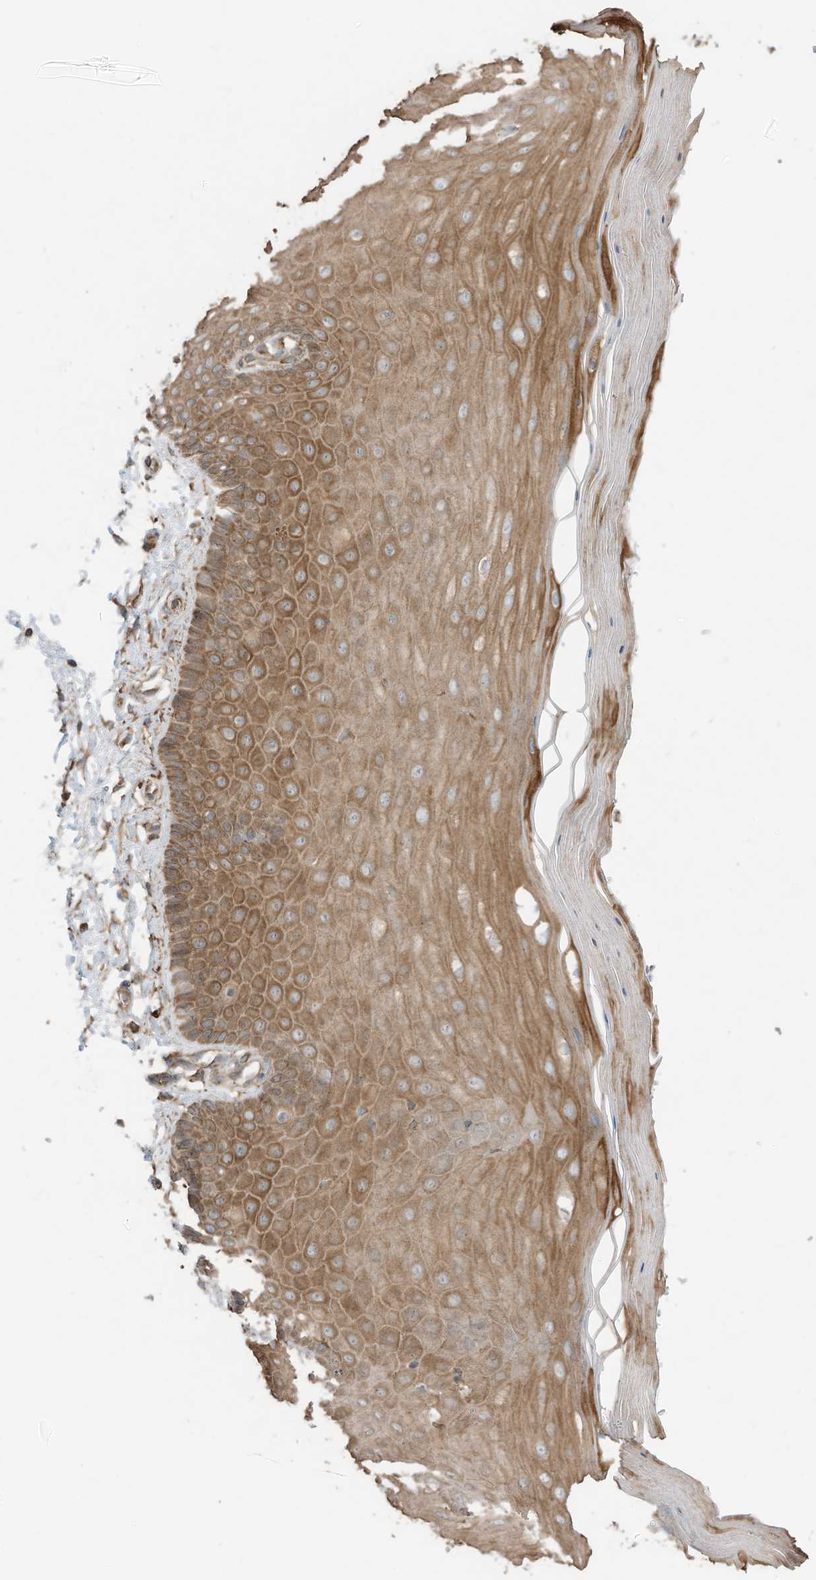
{"staining": {"intensity": "moderate", "quantity": ">75%", "location": "cytoplasmic/membranous"}, "tissue": "cervix", "cell_type": "Glandular cells", "image_type": "normal", "snomed": [{"axis": "morphology", "description": "Normal tissue, NOS"}, {"axis": "topography", "description": "Cervix"}], "caption": "Glandular cells reveal moderate cytoplasmic/membranous positivity in approximately >75% of cells in benign cervix.", "gene": "CGAS", "patient": {"sex": "female", "age": 55}}